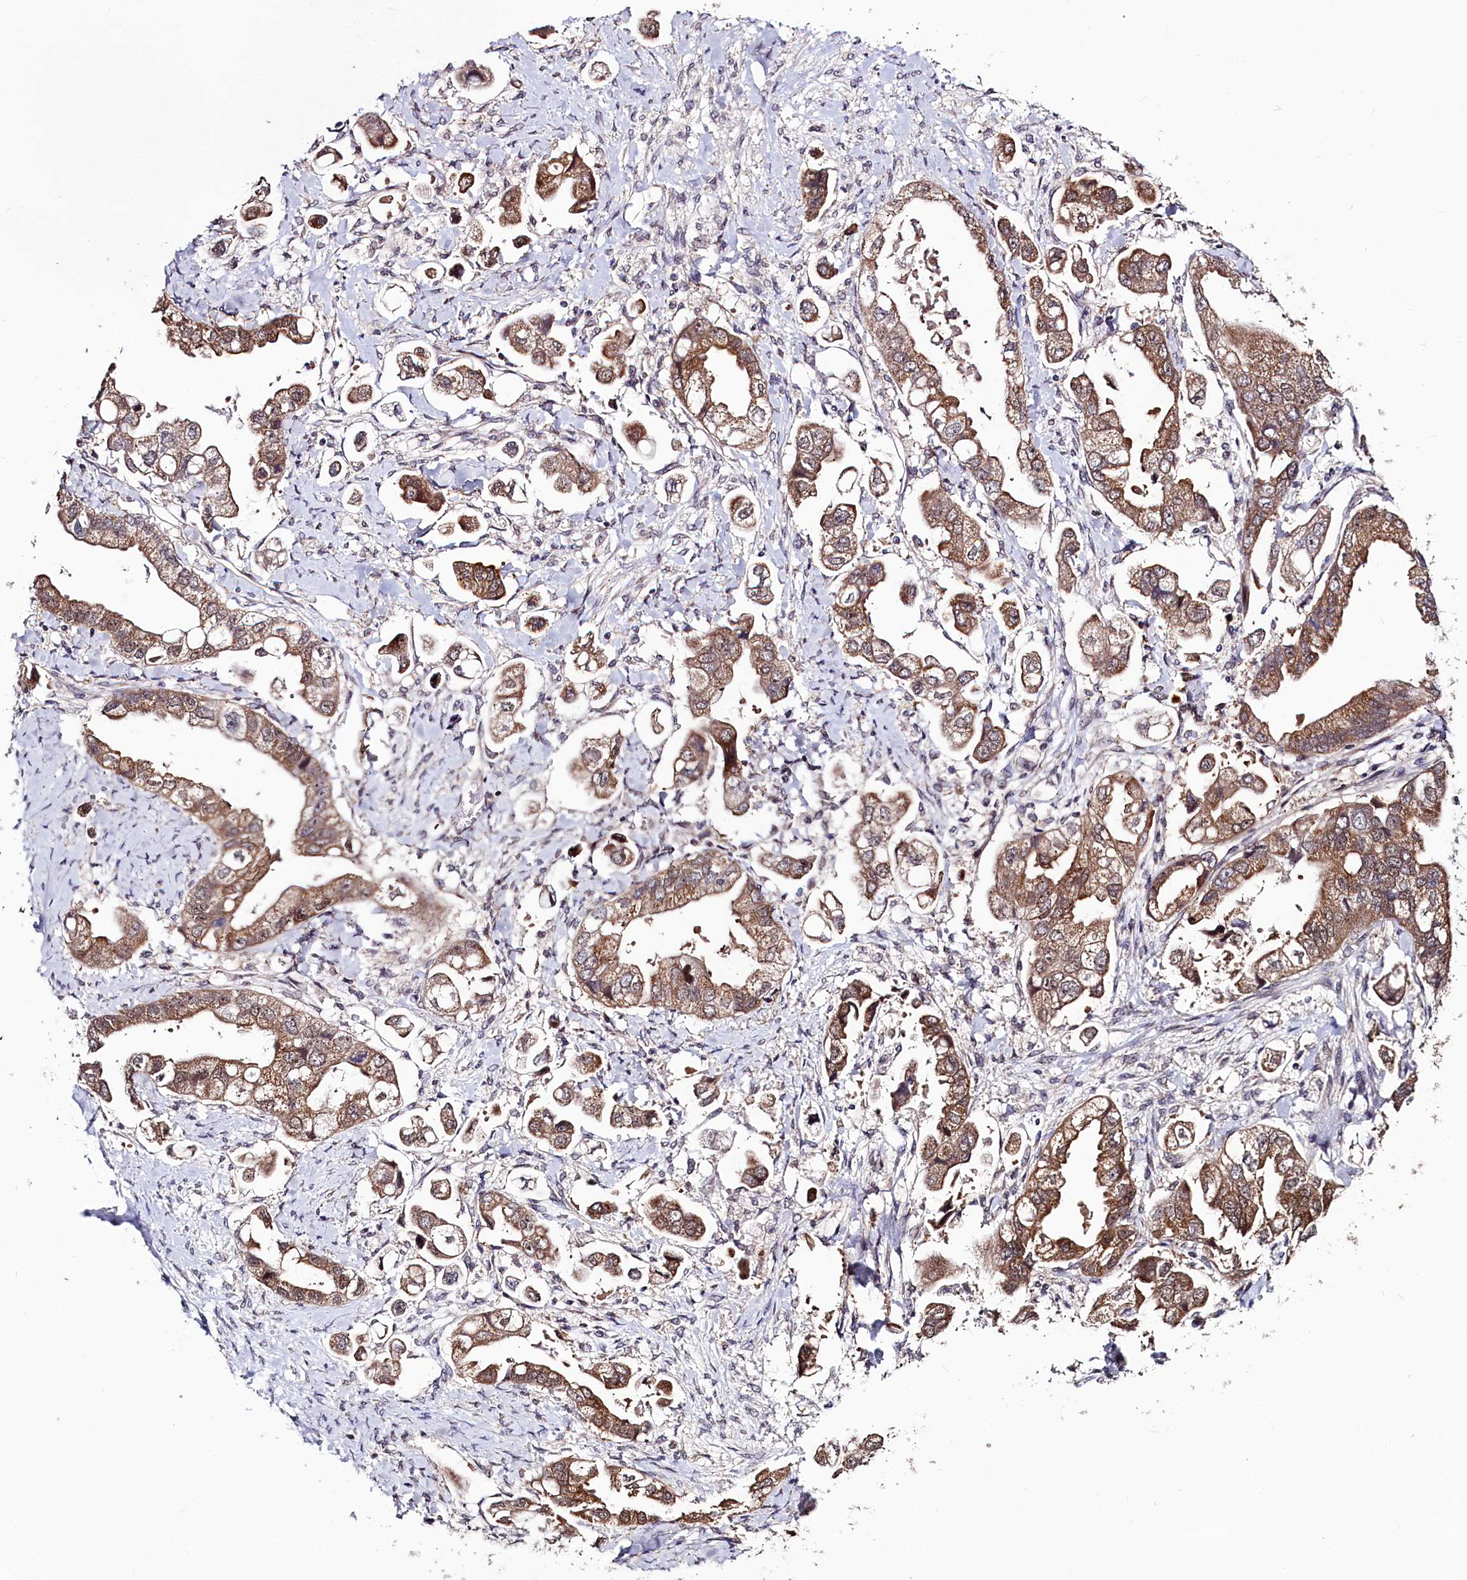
{"staining": {"intensity": "moderate", "quantity": ">75%", "location": "cytoplasmic/membranous"}, "tissue": "stomach cancer", "cell_type": "Tumor cells", "image_type": "cancer", "snomed": [{"axis": "morphology", "description": "Adenocarcinoma, NOS"}, {"axis": "topography", "description": "Stomach"}], "caption": "Brown immunohistochemical staining in human stomach cancer displays moderate cytoplasmic/membranous expression in approximately >75% of tumor cells.", "gene": "SEC24C", "patient": {"sex": "male", "age": 62}}